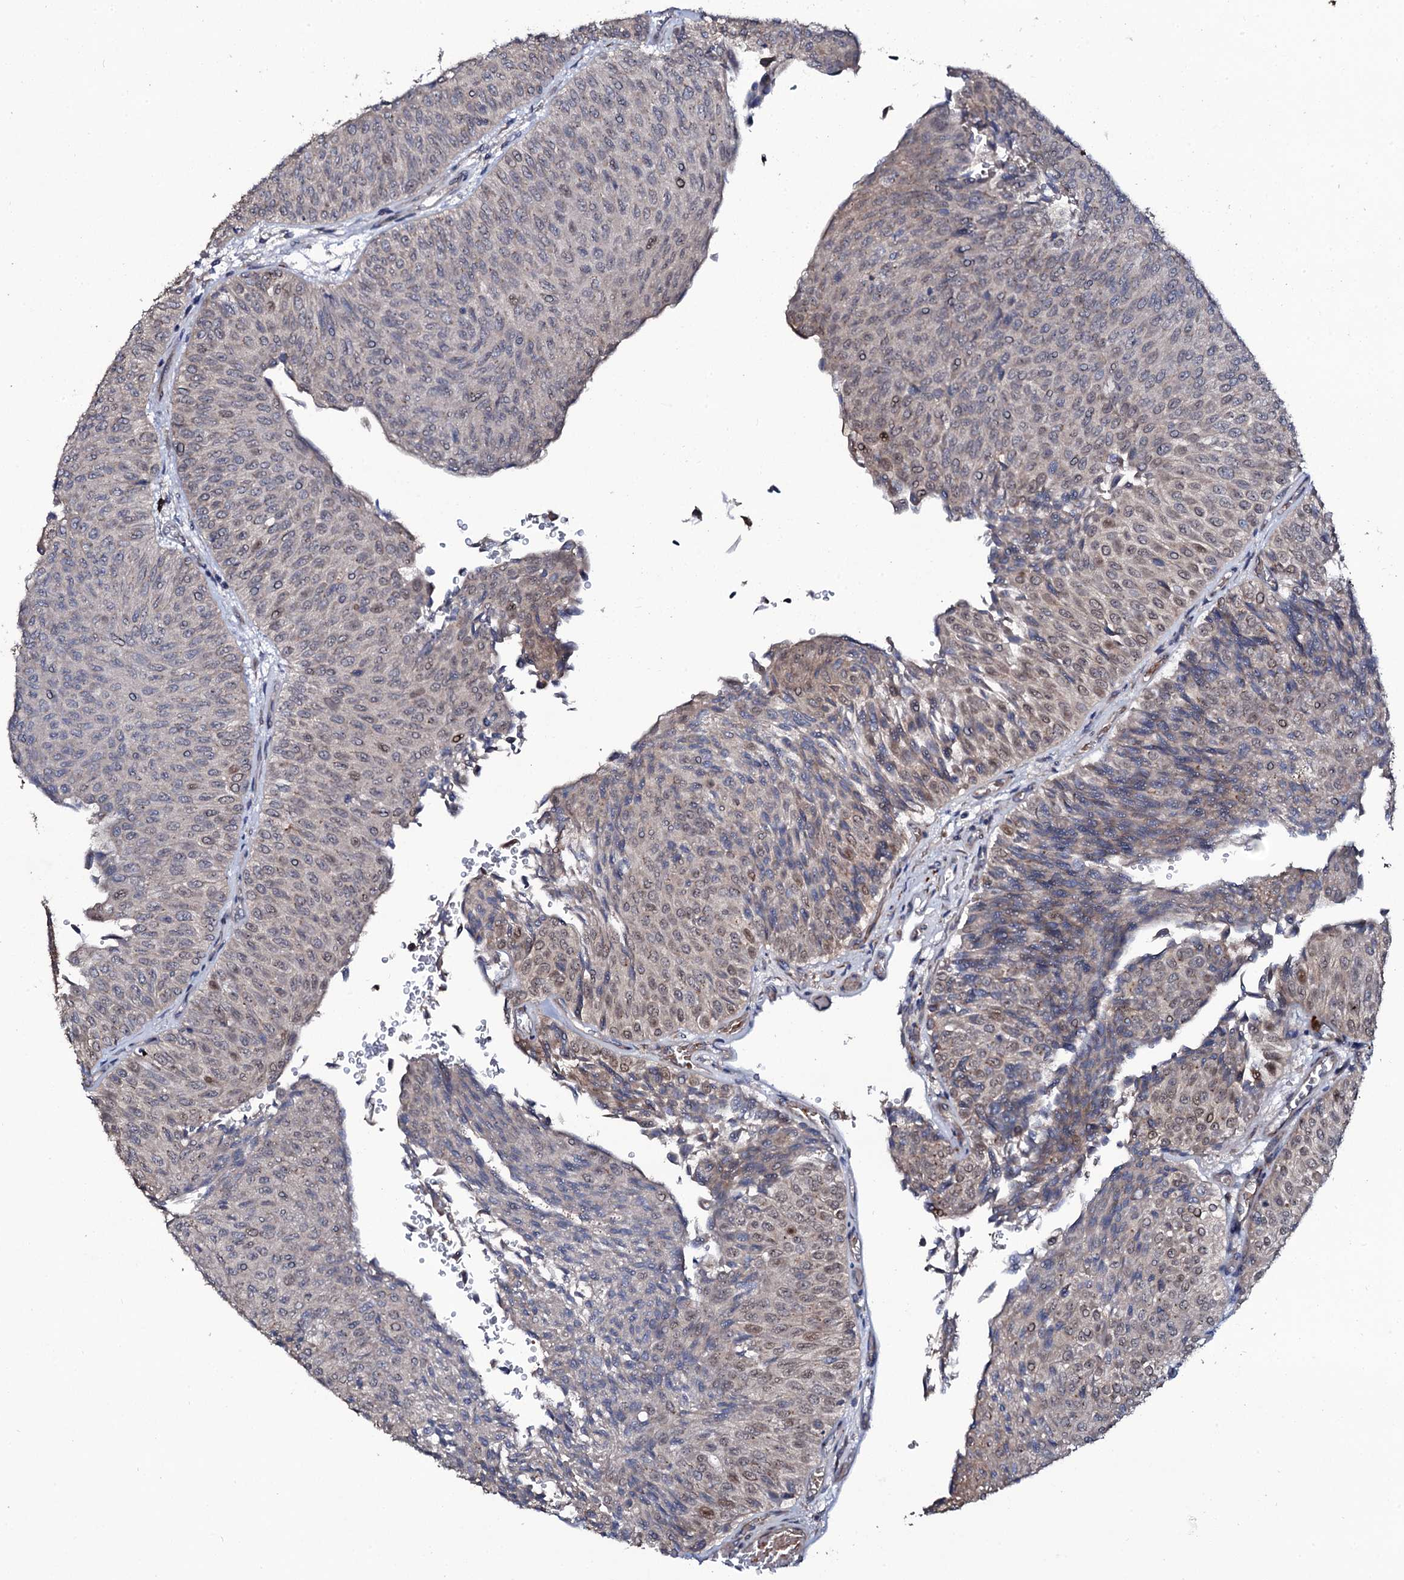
{"staining": {"intensity": "moderate", "quantity": "<25%", "location": "cytoplasmic/membranous"}, "tissue": "urothelial cancer", "cell_type": "Tumor cells", "image_type": "cancer", "snomed": [{"axis": "morphology", "description": "Urothelial carcinoma, Low grade"}, {"axis": "topography", "description": "Urinary bladder"}], "caption": "Human urothelial cancer stained with a protein marker shows moderate staining in tumor cells.", "gene": "COG6", "patient": {"sex": "male", "age": 78}}